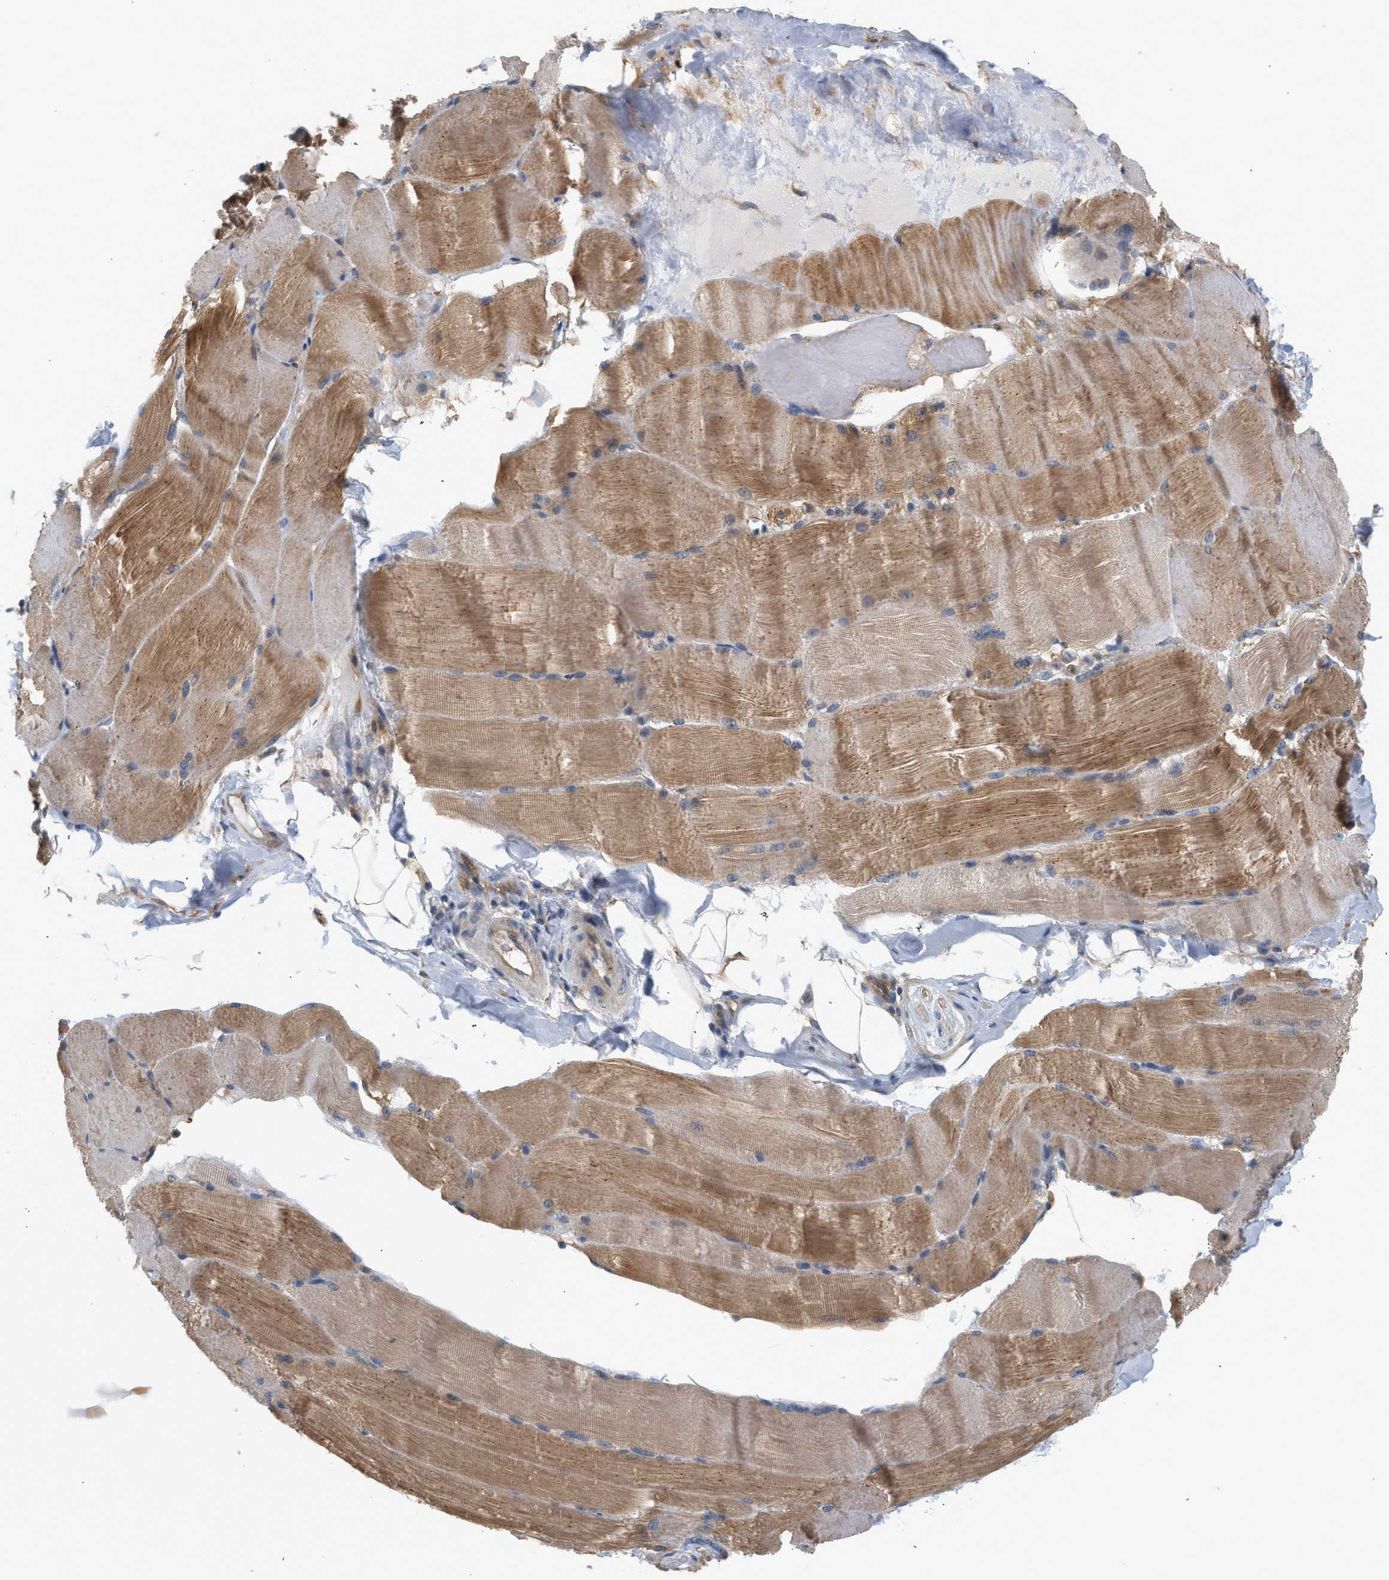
{"staining": {"intensity": "moderate", "quantity": ">75%", "location": "cytoplasmic/membranous"}, "tissue": "skeletal muscle", "cell_type": "Myocytes", "image_type": "normal", "snomed": [{"axis": "morphology", "description": "Normal tissue, NOS"}, {"axis": "topography", "description": "Skin"}, {"axis": "topography", "description": "Skeletal muscle"}], "caption": "Protein staining by immunohistochemistry exhibits moderate cytoplasmic/membranous positivity in about >75% of myocytes in benign skeletal muscle.", "gene": "CTXN1", "patient": {"sex": "male", "age": 83}}